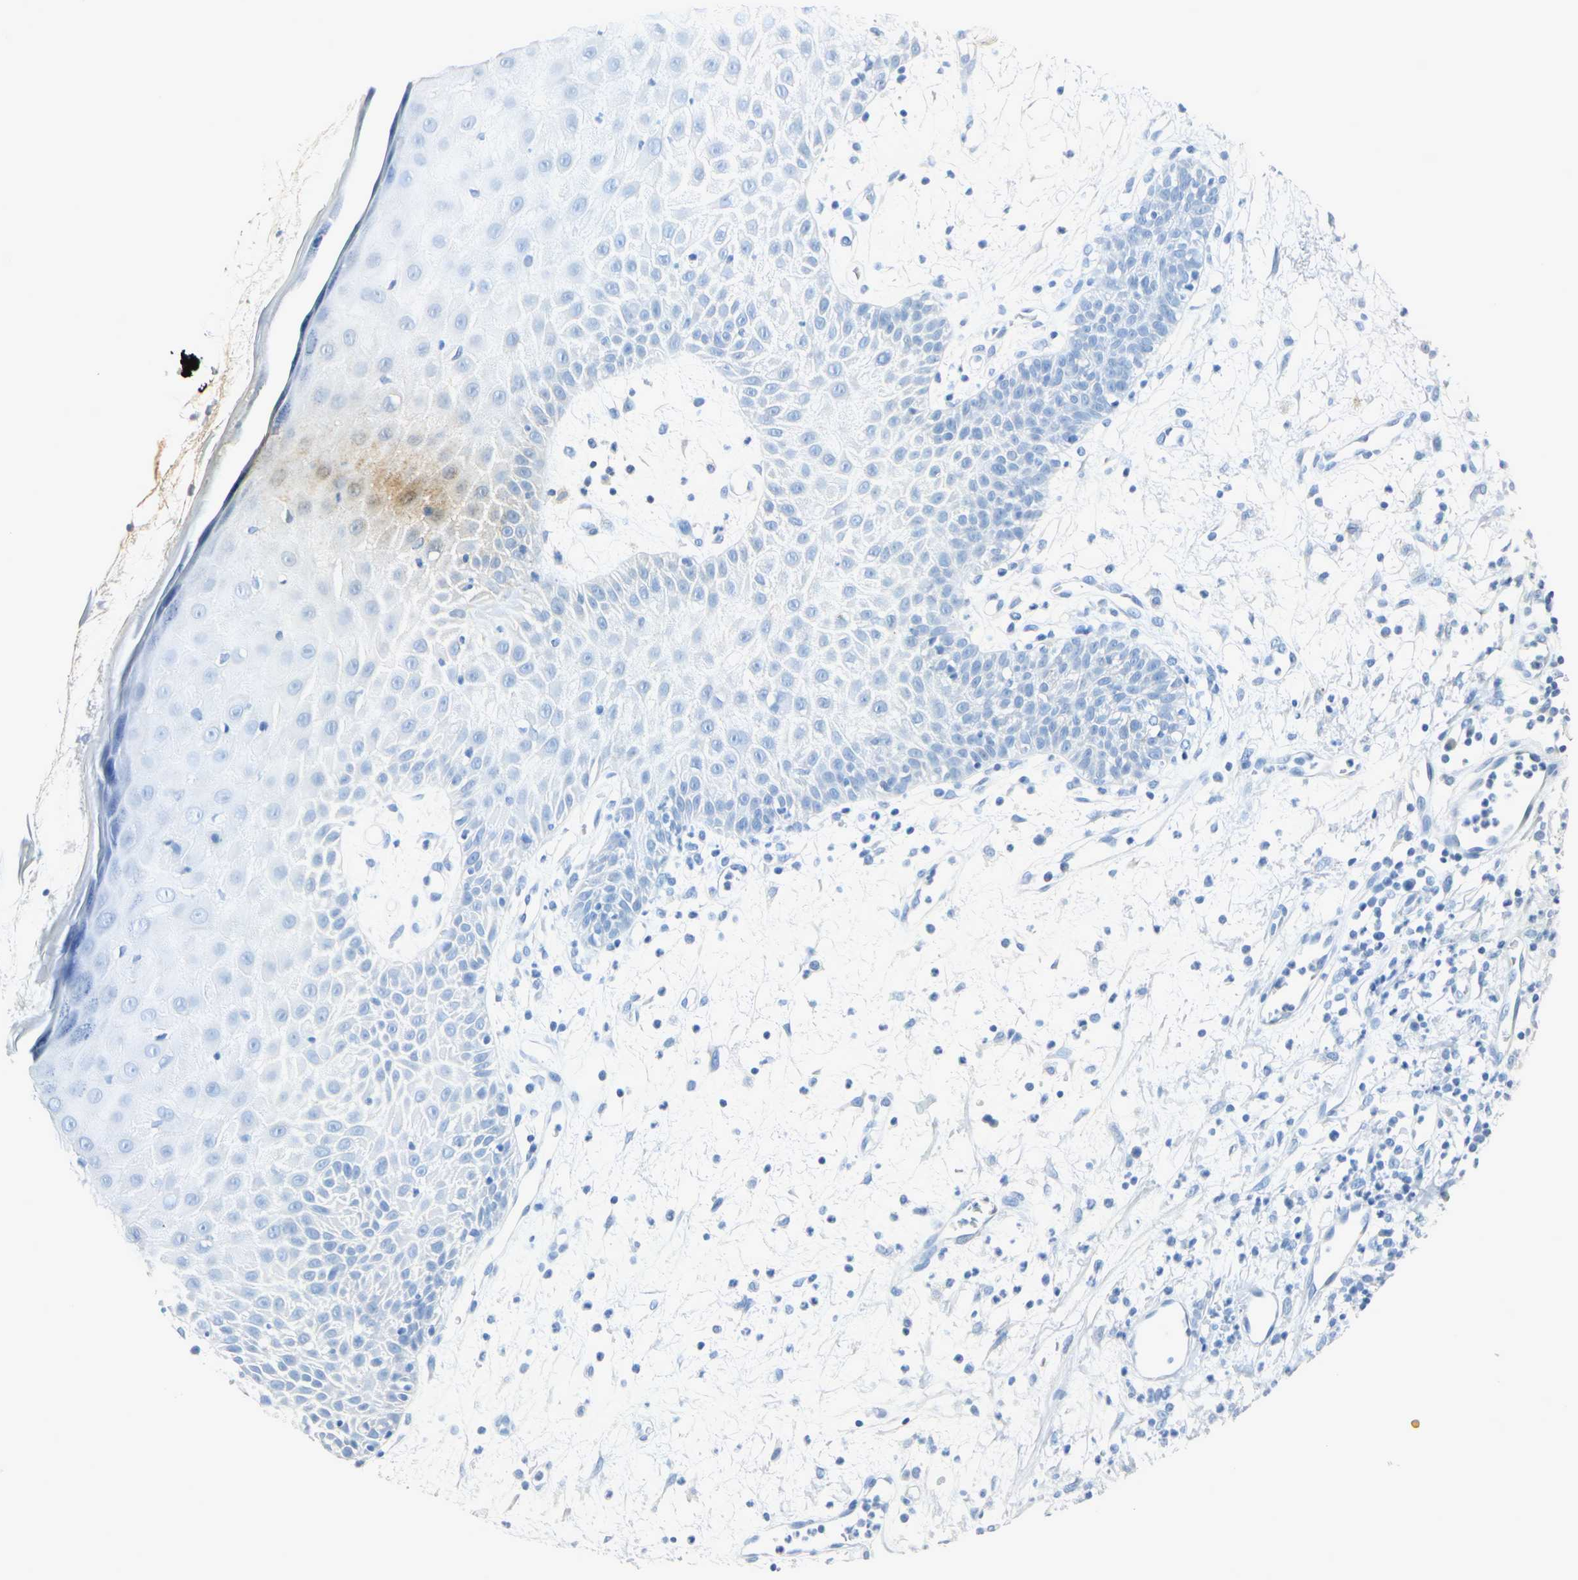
{"staining": {"intensity": "negative", "quantity": "none", "location": "none"}, "tissue": "skin cancer", "cell_type": "Tumor cells", "image_type": "cancer", "snomed": [{"axis": "morphology", "description": "Squamous cell carcinoma, NOS"}, {"axis": "topography", "description": "Skin"}], "caption": "A photomicrograph of human skin cancer (squamous cell carcinoma) is negative for staining in tumor cells.", "gene": "CA3", "patient": {"sex": "female", "age": 78}}